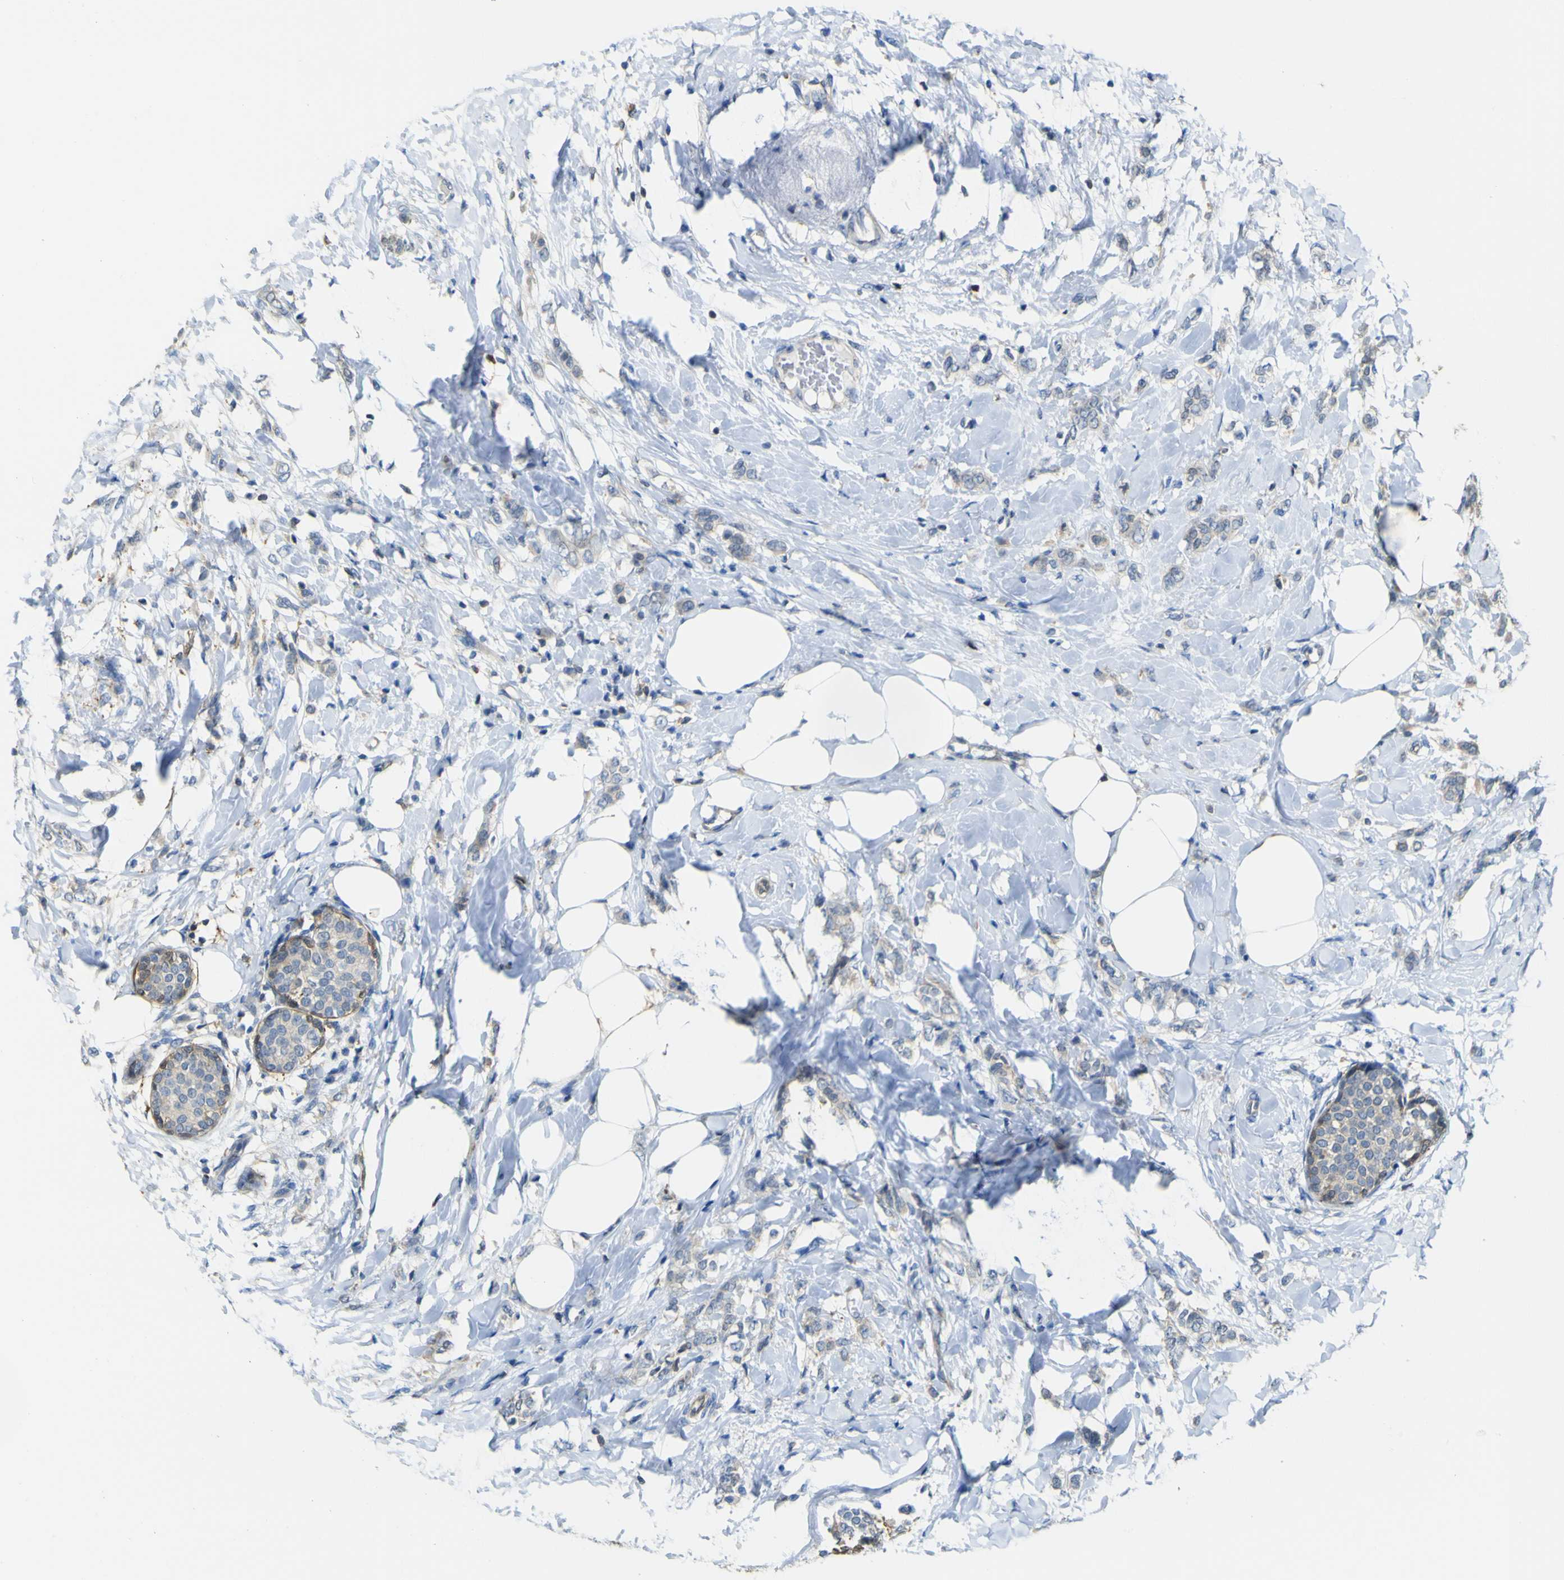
{"staining": {"intensity": "weak", "quantity": ">75%", "location": "cytoplasmic/membranous"}, "tissue": "breast cancer", "cell_type": "Tumor cells", "image_type": "cancer", "snomed": [{"axis": "morphology", "description": "Lobular carcinoma, in situ"}, {"axis": "morphology", "description": "Lobular carcinoma"}, {"axis": "topography", "description": "Breast"}], "caption": "Immunohistochemical staining of human breast lobular carcinoma exhibits low levels of weak cytoplasmic/membranous positivity in approximately >75% of tumor cells.", "gene": "ABHD3", "patient": {"sex": "female", "age": 41}}